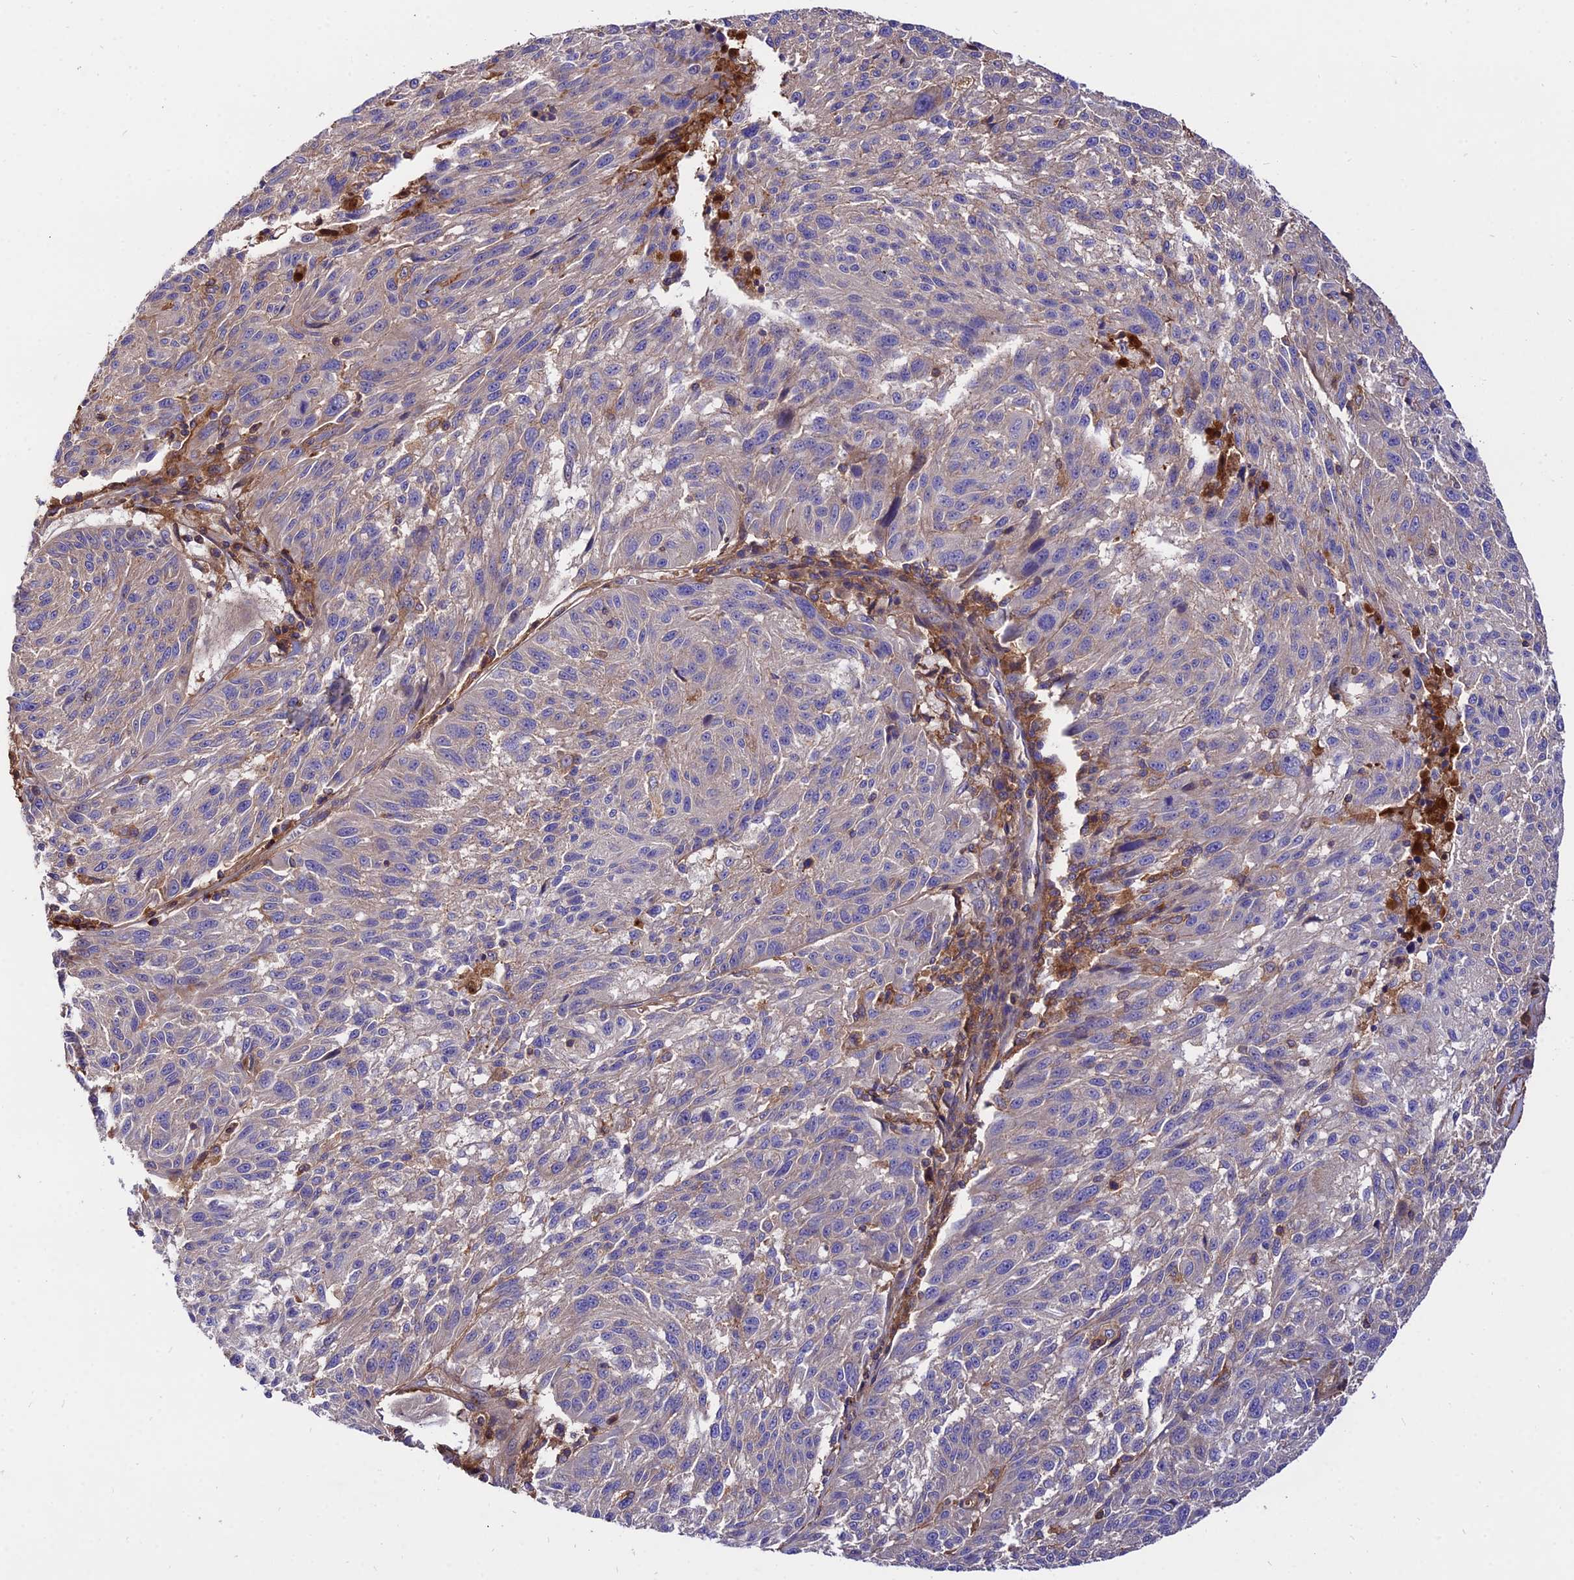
{"staining": {"intensity": "negative", "quantity": "none", "location": "none"}, "tissue": "melanoma", "cell_type": "Tumor cells", "image_type": "cancer", "snomed": [{"axis": "morphology", "description": "Malignant melanoma, NOS"}, {"axis": "topography", "description": "Skin"}], "caption": "Immunohistochemical staining of malignant melanoma demonstrates no significant expression in tumor cells. Brightfield microscopy of IHC stained with DAB (brown) and hematoxylin (blue), captured at high magnification.", "gene": "PYM1", "patient": {"sex": "male", "age": 53}}